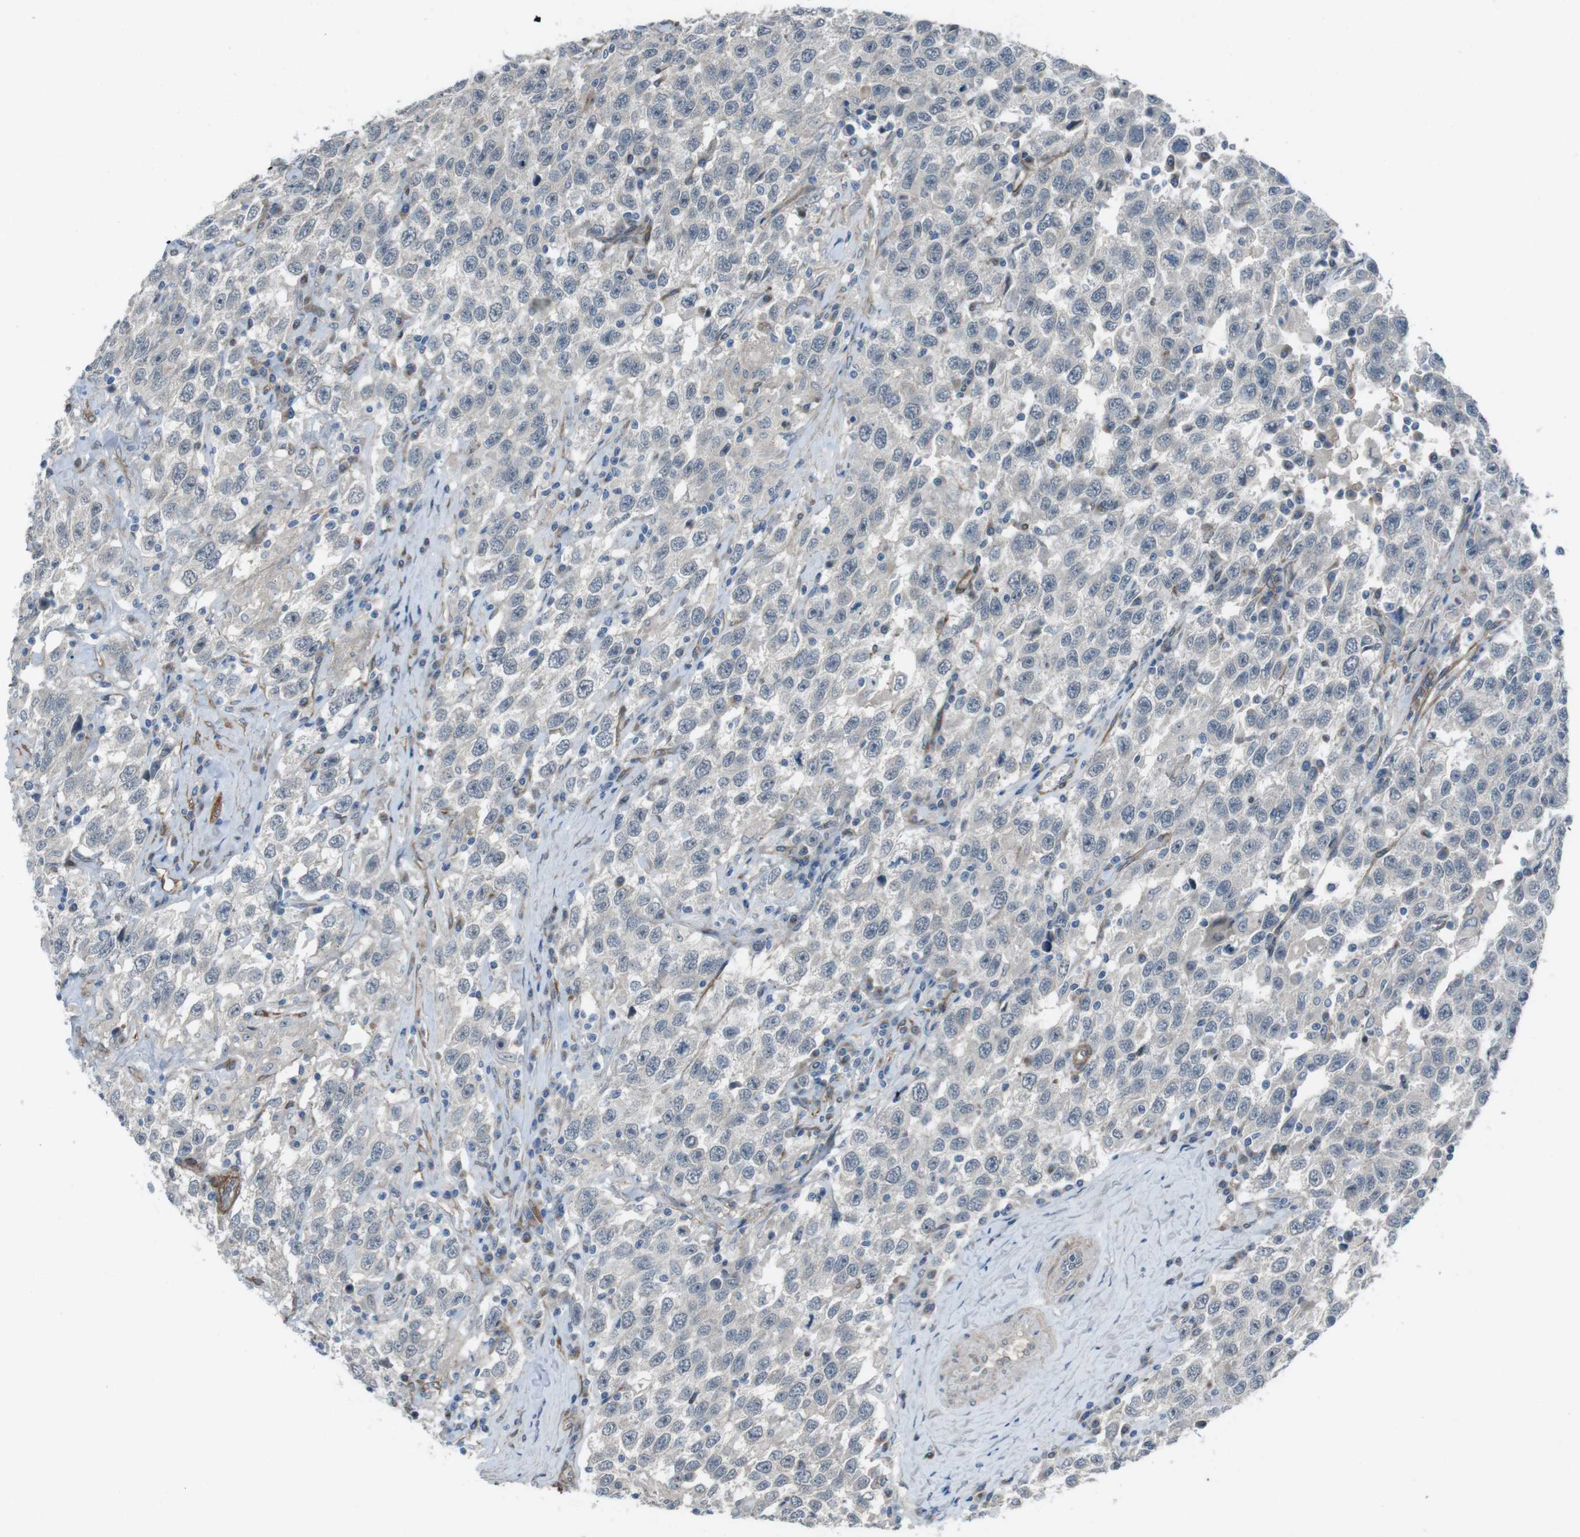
{"staining": {"intensity": "weak", "quantity": "<25%", "location": "cytoplasmic/membranous"}, "tissue": "testis cancer", "cell_type": "Tumor cells", "image_type": "cancer", "snomed": [{"axis": "morphology", "description": "Seminoma, NOS"}, {"axis": "topography", "description": "Testis"}], "caption": "DAB (3,3'-diaminobenzidine) immunohistochemical staining of testis cancer (seminoma) displays no significant positivity in tumor cells.", "gene": "ANK2", "patient": {"sex": "male", "age": 41}}